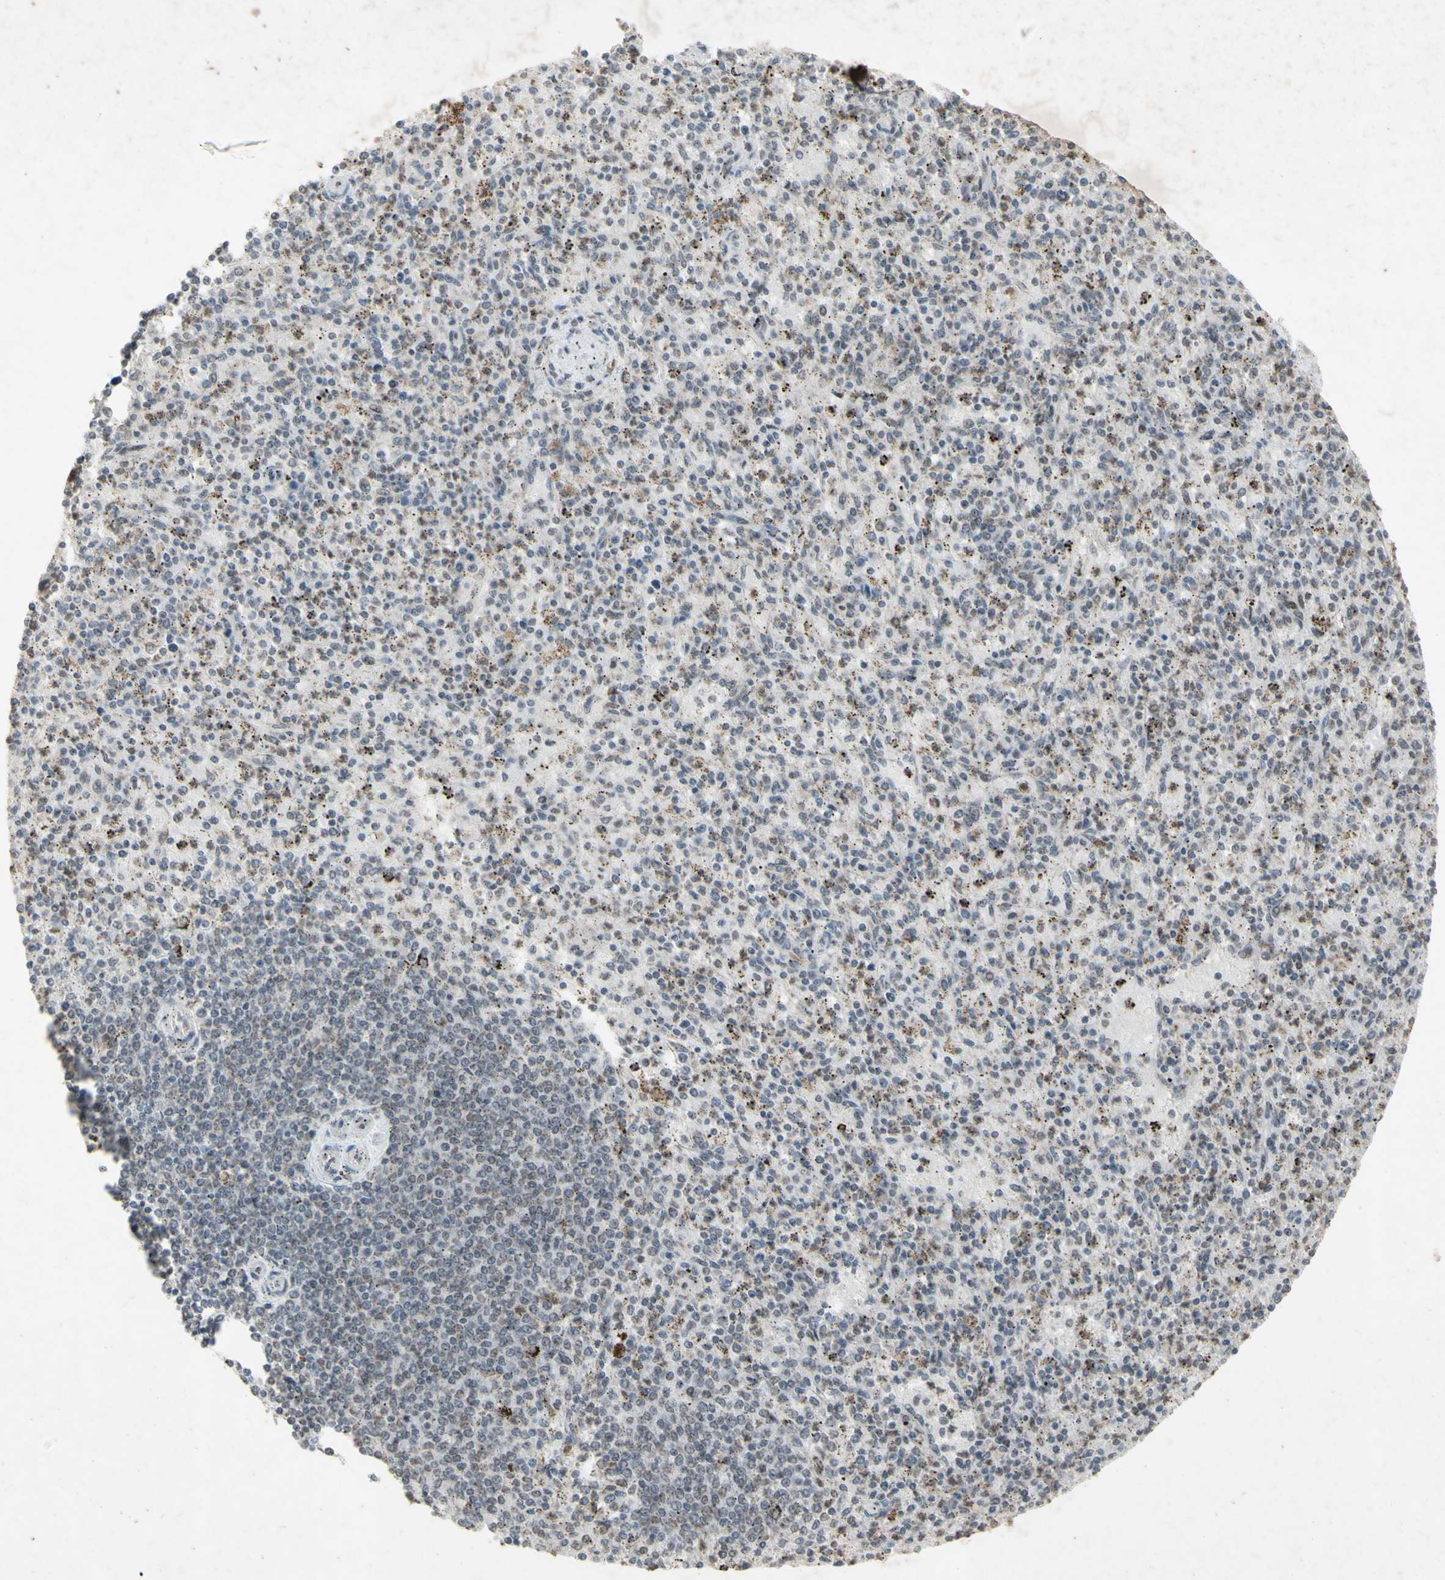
{"staining": {"intensity": "weak", "quantity": "25%-75%", "location": "nuclear"}, "tissue": "spleen", "cell_type": "Cells in red pulp", "image_type": "normal", "snomed": [{"axis": "morphology", "description": "Normal tissue, NOS"}, {"axis": "topography", "description": "Spleen"}], "caption": "Spleen stained with immunohistochemistry reveals weak nuclear positivity in approximately 25%-75% of cells in red pulp.", "gene": "CENPB", "patient": {"sex": "male", "age": 72}}